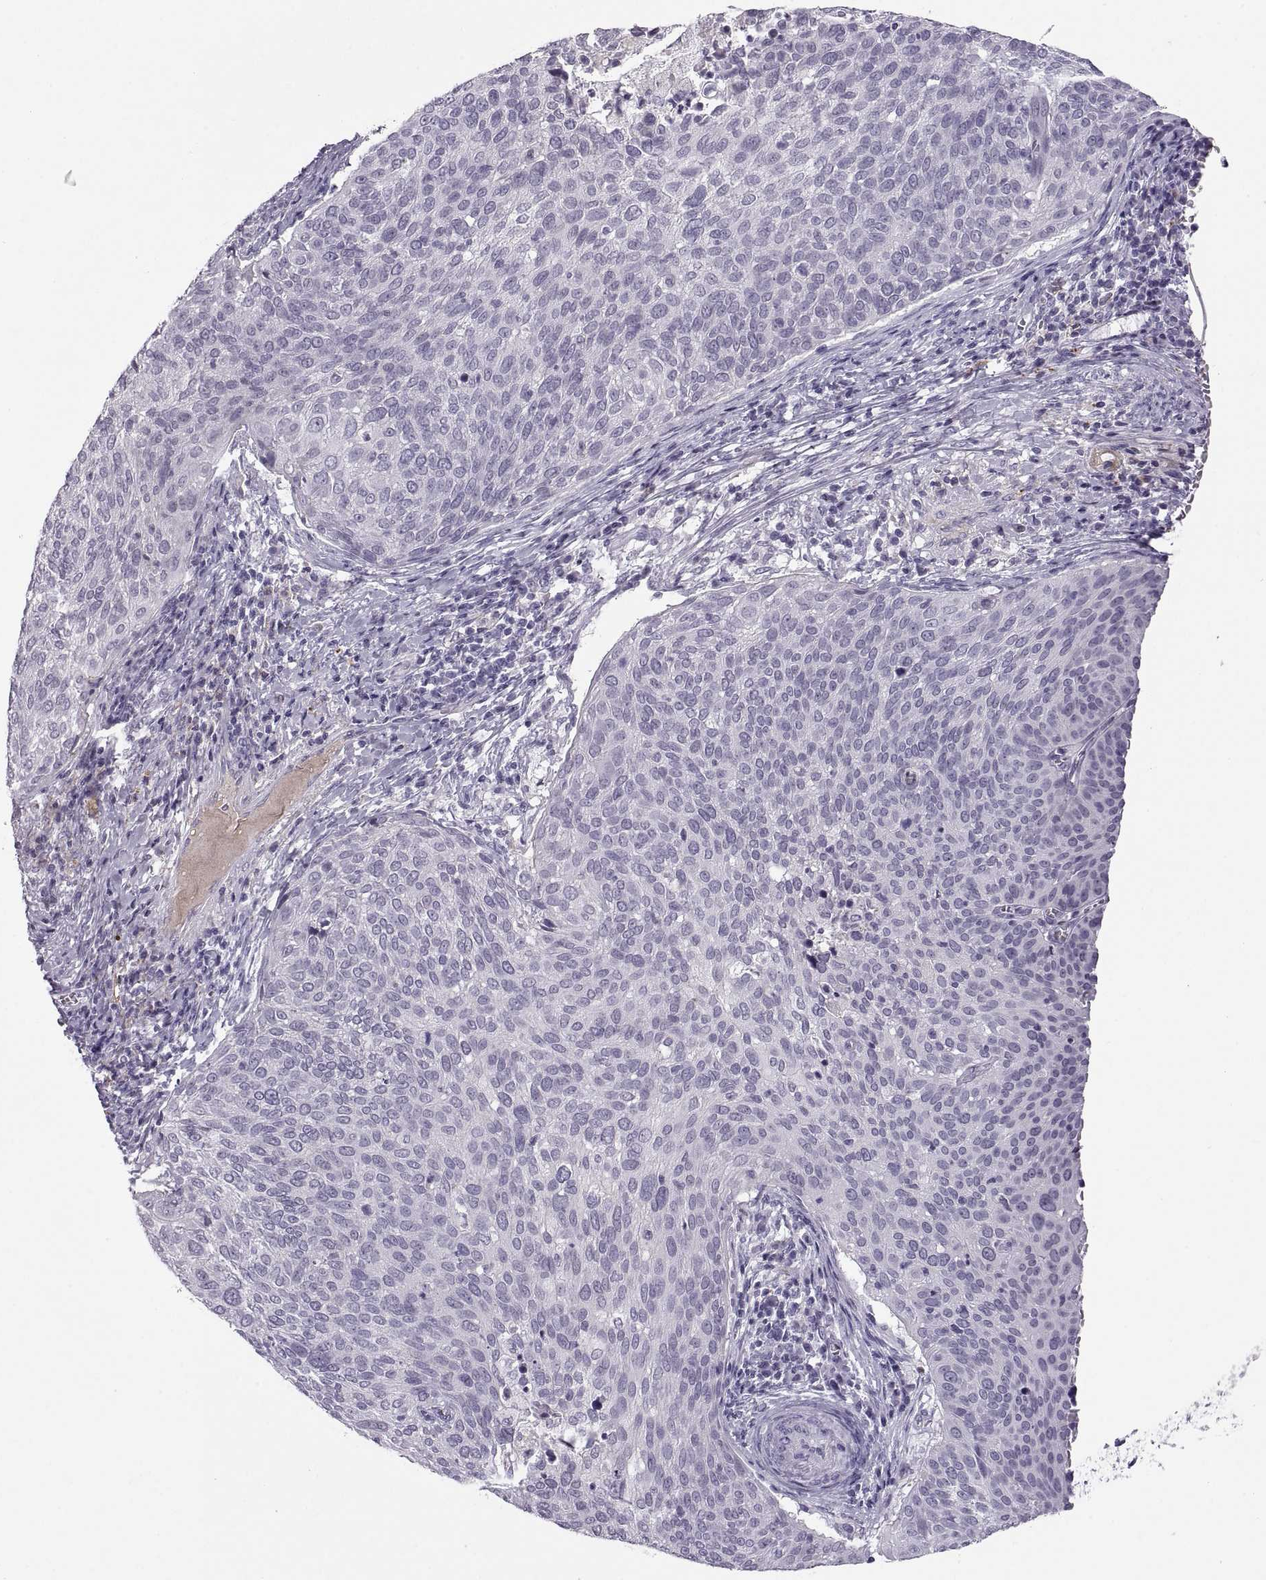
{"staining": {"intensity": "negative", "quantity": "none", "location": "none"}, "tissue": "cervical cancer", "cell_type": "Tumor cells", "image_type": "cancer", "snomed": [{"axis": "morphology", "description": "Squamous cell carcinoma, NOS"}, {"axis": "topography", "description": "Cervix"}], "caption": "Photomicrograph shows no protein positivity in tumor cells of squamous cell carcinoma (cervical) tissue. Brightfield microscopy of IHC stained with DAB (brown) and hematoxylin (blue), captured at high magnification.", "gene": "QRICH2", "patient": {"sex": "female", "age": 39}}